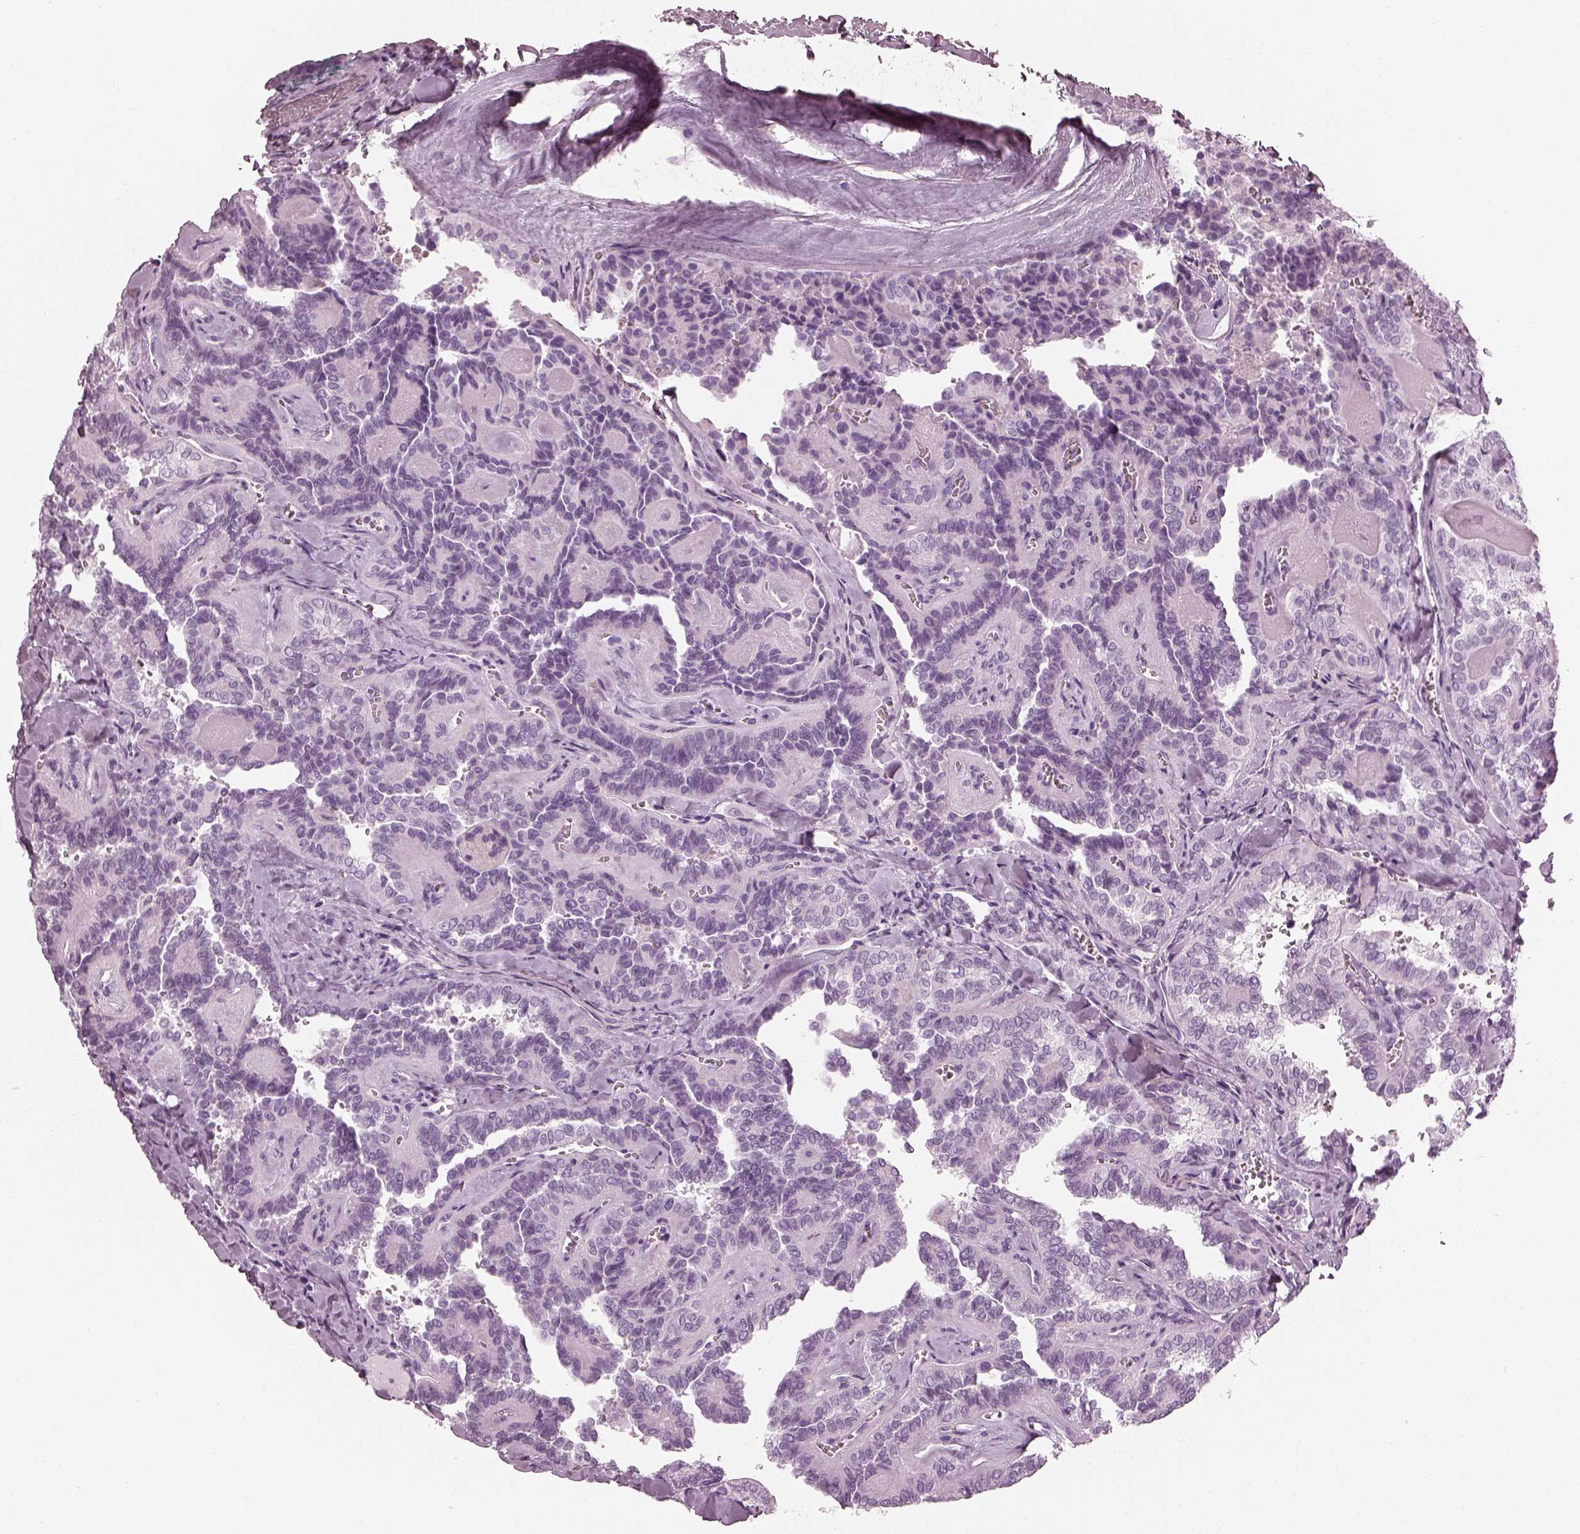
{"staining": {"intensity": "negative", "quantity": "none", "location": "none"}, "tissue": "thyroid cancer", "cell_type": "Tumor cells", "image_type": "cancer", "snomed": [{"axis": "morphology", "description": "Papillary adenocarcinoma, NOS"}, {"axis": "topography", "description": "Thyroid gland"}], "caption": "Thyroid papillary adenocarcinoma was stained to show a protein in brown. There is no significant expression in tumor cells. (Stains: DAB (3,3'-diaminobenzidine) immunohistochemistry (IHC) with hematoxylin counter stain, Microscopy: brightfield microscopy at high magnification).", "gene": "TCHHL1", "patient": {"sex": "female", "age": 41}}